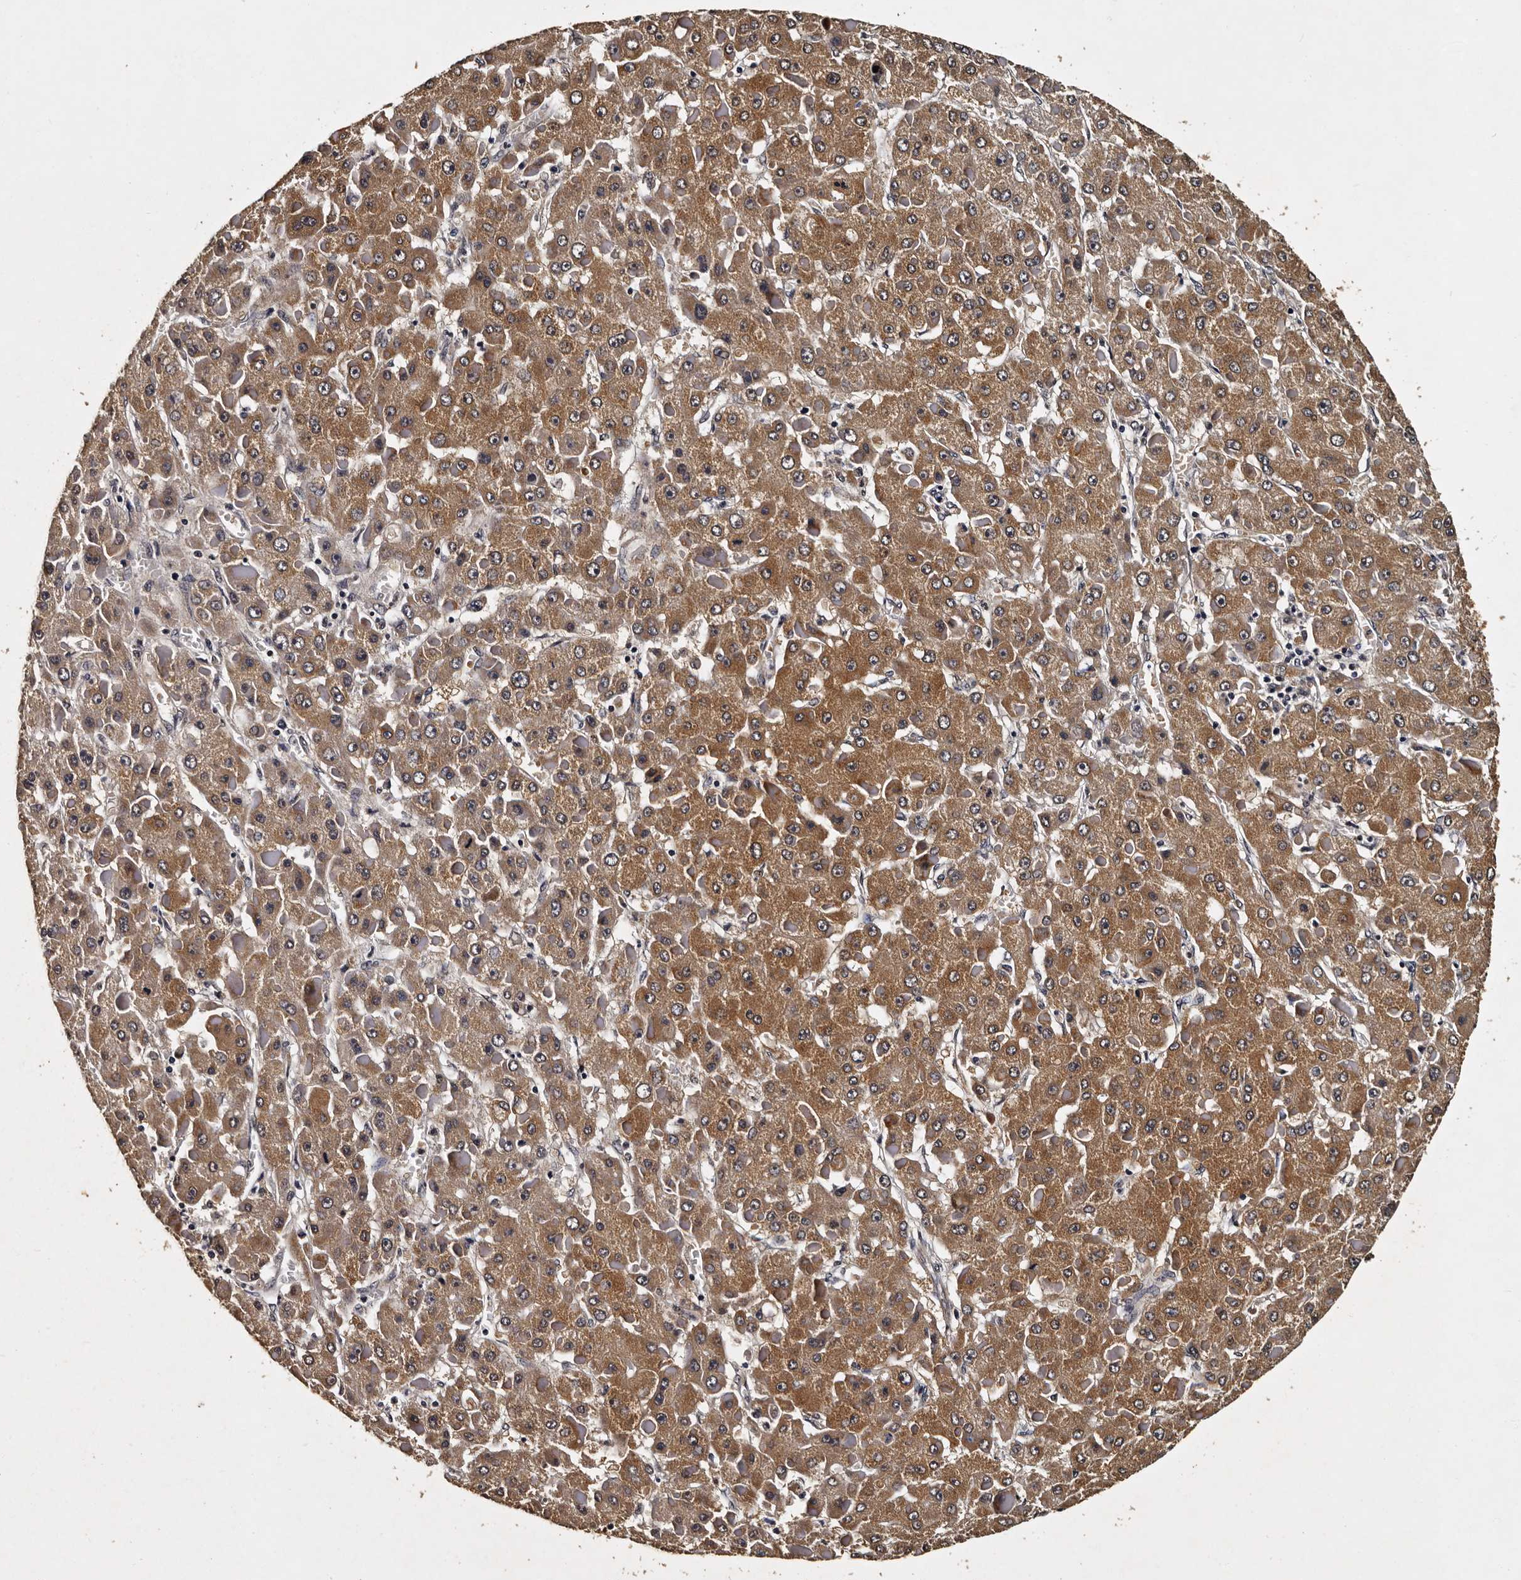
{"staining": {"intensity": "moderate", "quantity": ">75%", "location": "cytoplasmic/membranous"}, "tissue": "liver cancer", "cell_type": "Tumor cells", "image_type": "cancer", "snomed": [{"axis": "morphology", "description": "Carcinoma, Hepatocellular, NOS"}, {"axis": "topography", "description": "Liver"}], "caption": "Moderate cytoplasmic/membranous staining for a protein is seen in approximately >75% of tumor cells of liver cancer (hepatocellular carcinoma) using immunohistochemistry (IHC).", "gene": "CPNE3", "patient": {"sex": "female", "age": 73}}